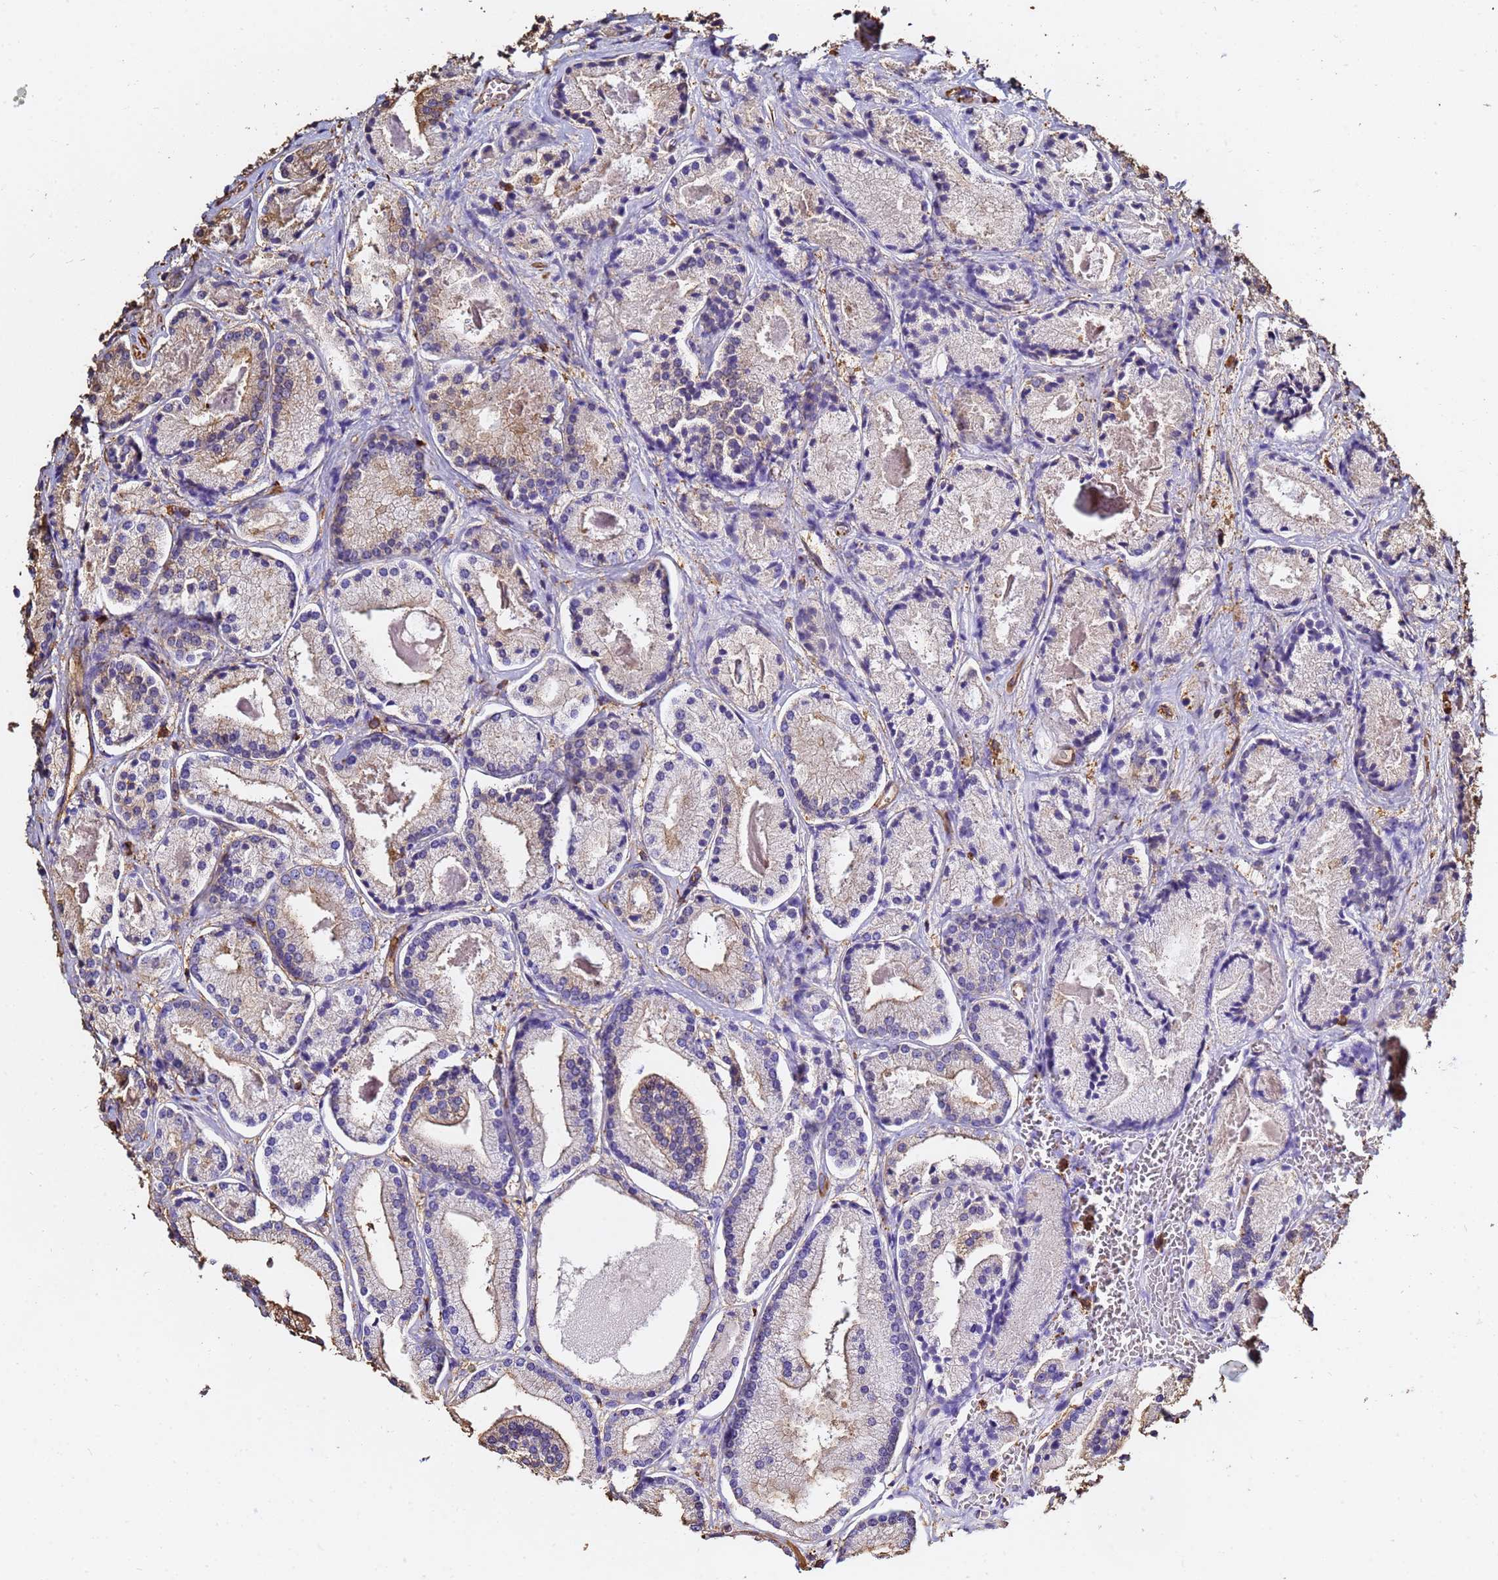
{"staining": {"intensity": "weak", "quantity": "<25%", "location": "cytoplasmic/membranous"}, "tissue": "prostate cancer", "cell_type": "Tumor cells", "image_type": "cancer", "snomed": [{"axis": "morphology", "description": "Adenocarcinoma, High grade"}, {"axis": "topography", "description": "Prostate"}], "caption": "Prostate cancer (high-grade adenocarcinoma) stained for a protein using immunohistochemistry shows no expression tumor cells.", "gene": "ACTB", "patient": {"sex": "male", "age": 67}}